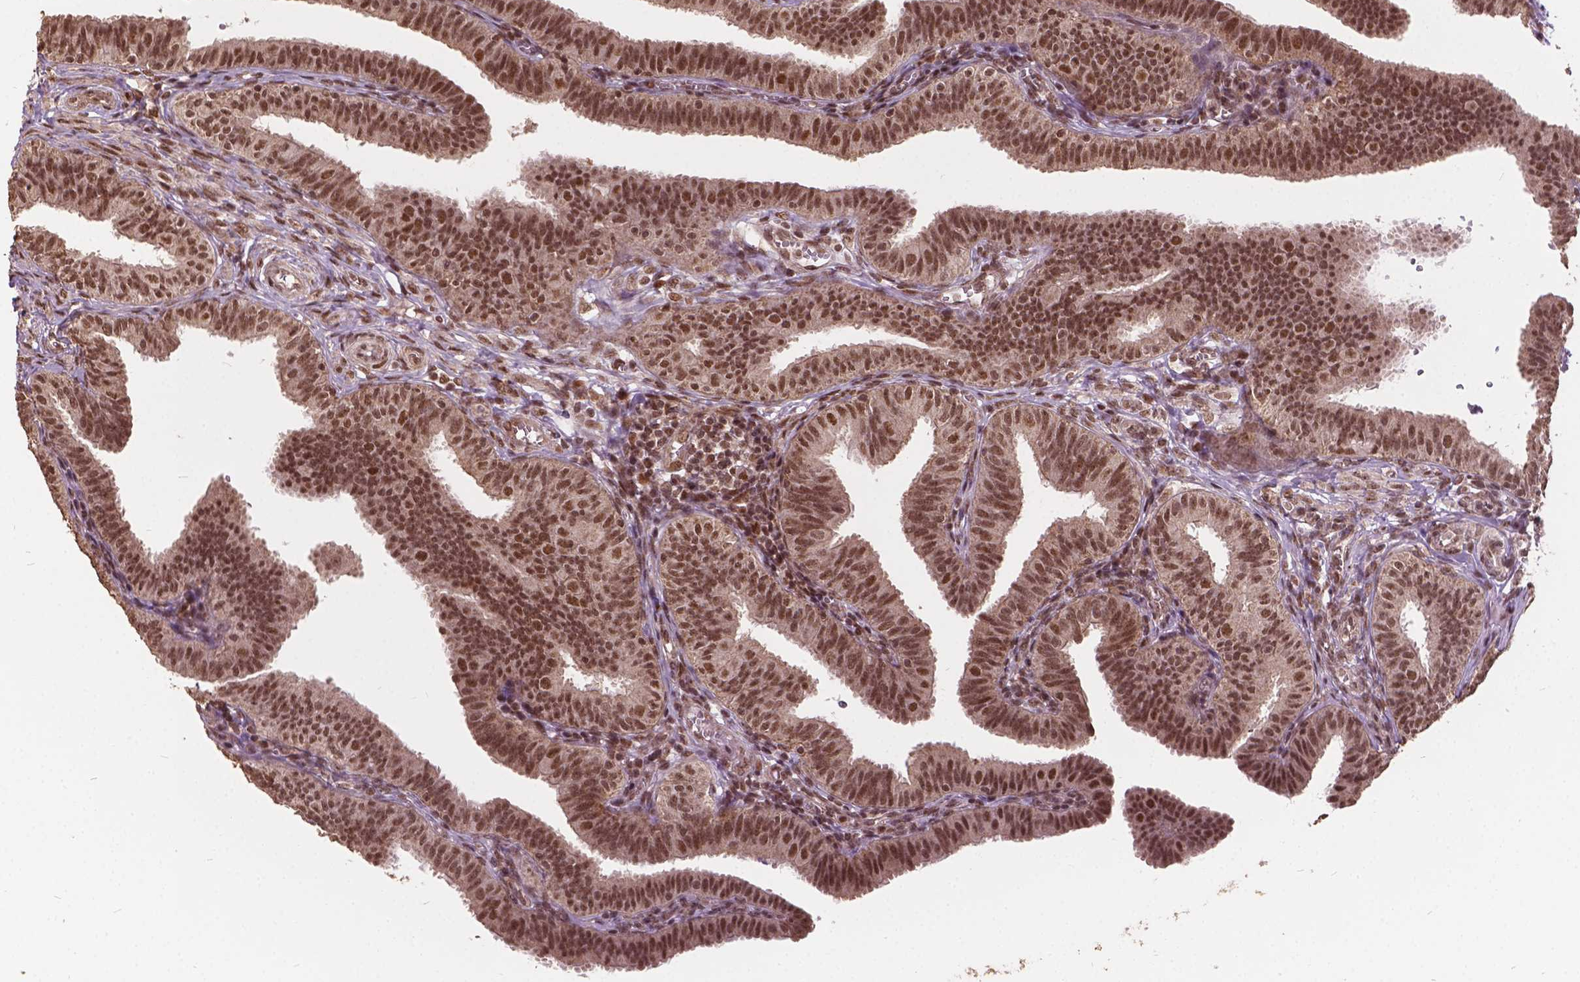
{"staining": {"intensity": "moderate", "quantity": ">75%", "location": "nuclear"}, "tissue": "fallopian tube", "cell_type": "Glandular cells", "image_type": "normal", "snomed": [{"axis": "morphology", "description": "Normal tissue, NOS"}, {"axis": "topography", "description": "Fallopian tube"}], "caption": "Brown immunohistochemical staining in unremarkable human fallopian tube shows moderate nuclear staining in approximately >75% of glandular cells.", "gene": "GPS2", "patient": {"sex": "female", "age": 25}}